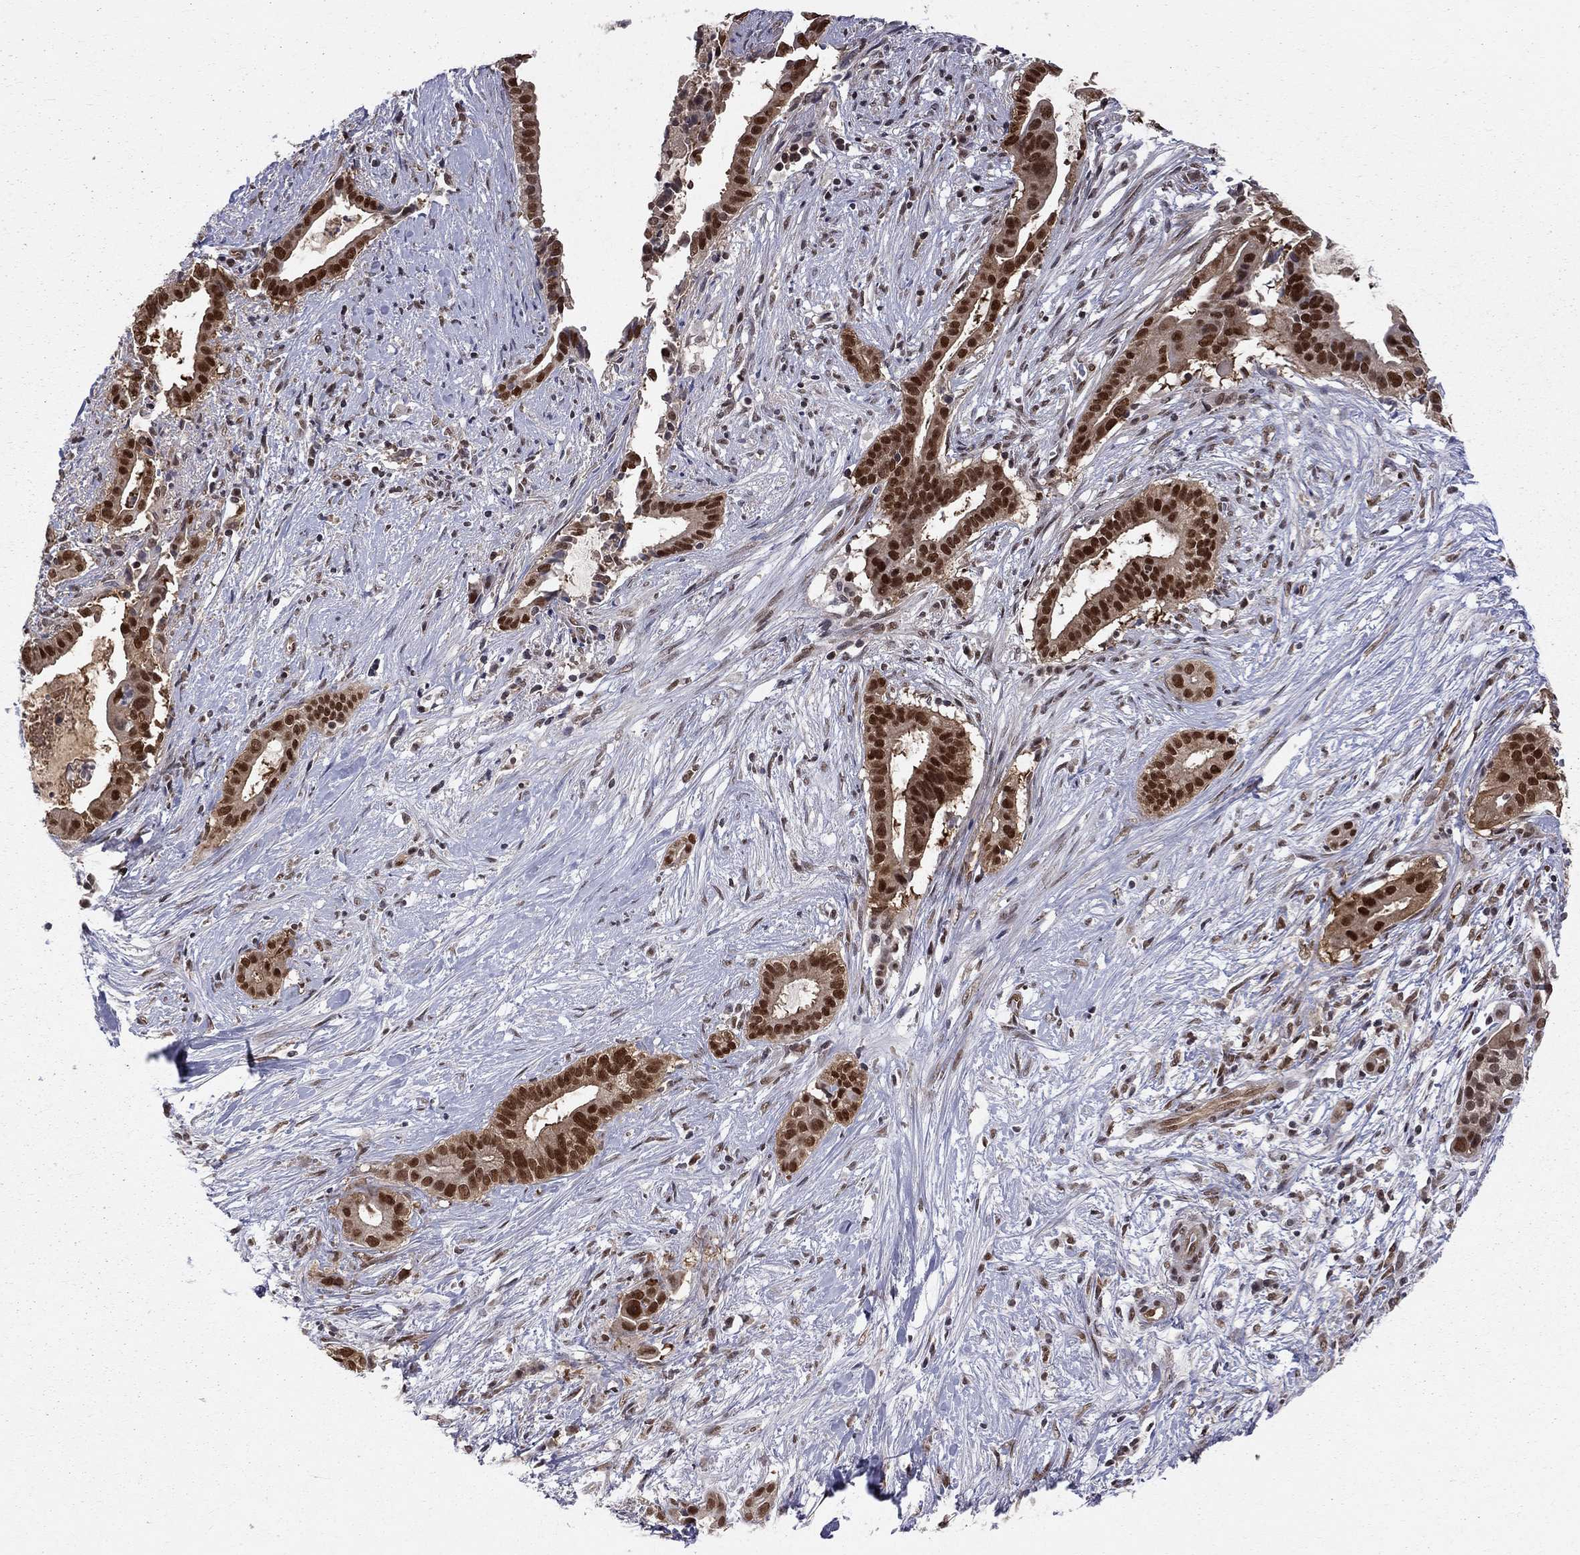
{"staining": {"intensity": "strong", "quantity": ">75%", "location": "nuclear"}, "tissue": "pancreatic cancer", "cell_type": "Tumor cells", "image_type": "cancer", "snomed": [{"axis": "morphology", "description": "Adenocarcinoma, NOS"}, {"axis": "topography", "description": "Pancreas"}], "caption": "Strong nuclear staining is seen in approximately >75% of tumor cells in adenocarcinoma (pancreatic). (Stains: DAB in brown, nuclei in blue, Microscopy: brightfield microscopy at high magnification).", "gene": "SAP30L", "patient": {"sex": "male", "age": 61}}